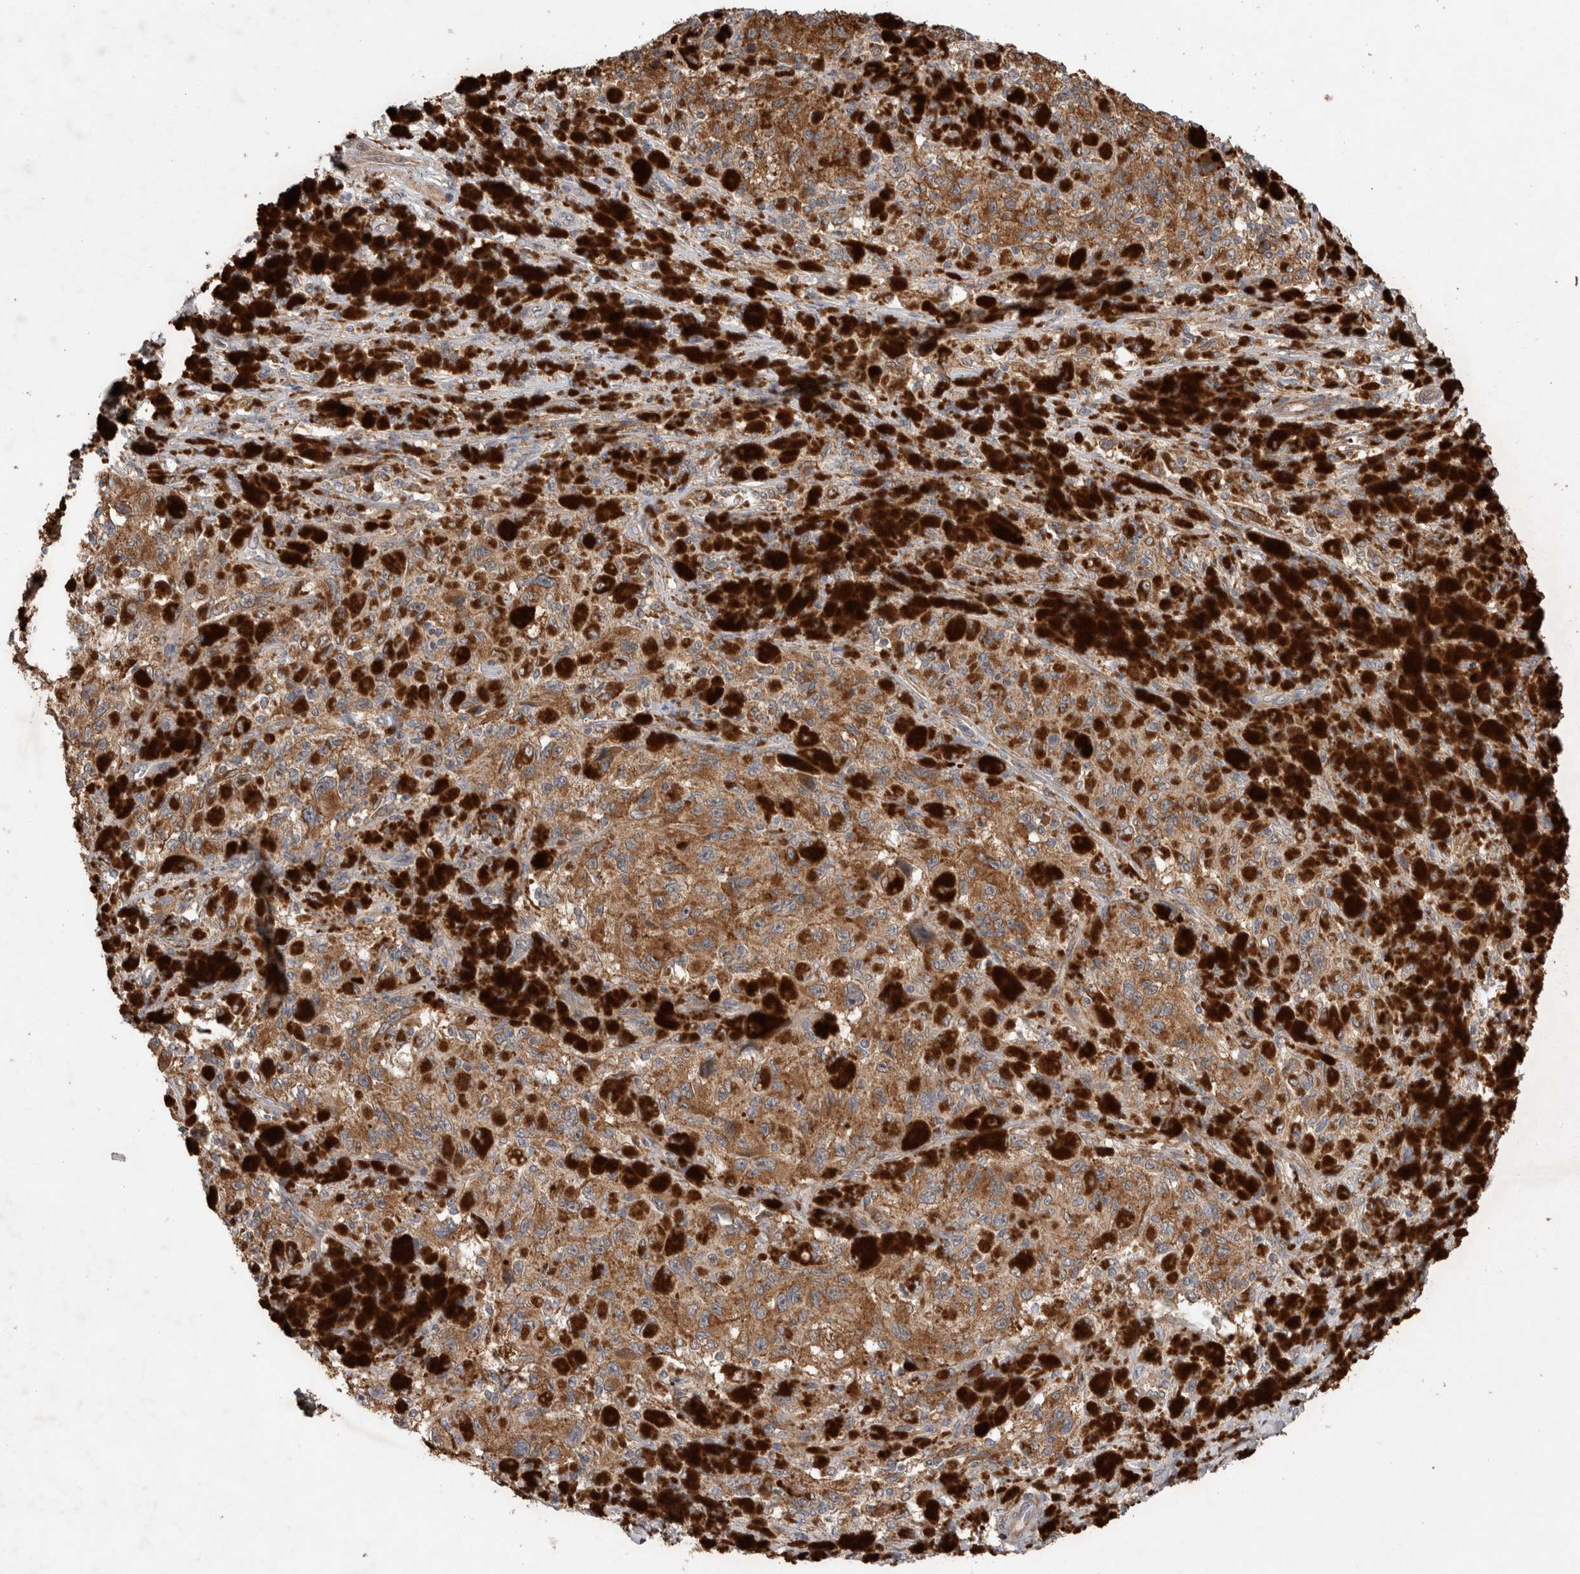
{"staining": {"intensity": "moderate", "quantity": ">75%", "location": "cytoplasmic/membranous"}, "tissue": "melanoma", "cell_type": "Tumor cells", "image_type": "cancer", "snomed": [{"axis": "morphology", "description": "Malignant melanoma, NOS"}, {"axis": "topography", "description": "Skin"}], "caption": "Malignant melanoma stained for a protein (brown) displays moderate cytoplasmic/membranous positive expression in about >75% of tumor cells.", "gene": "ADGRL3", "patient": {"sex": "female", "age": 73}}